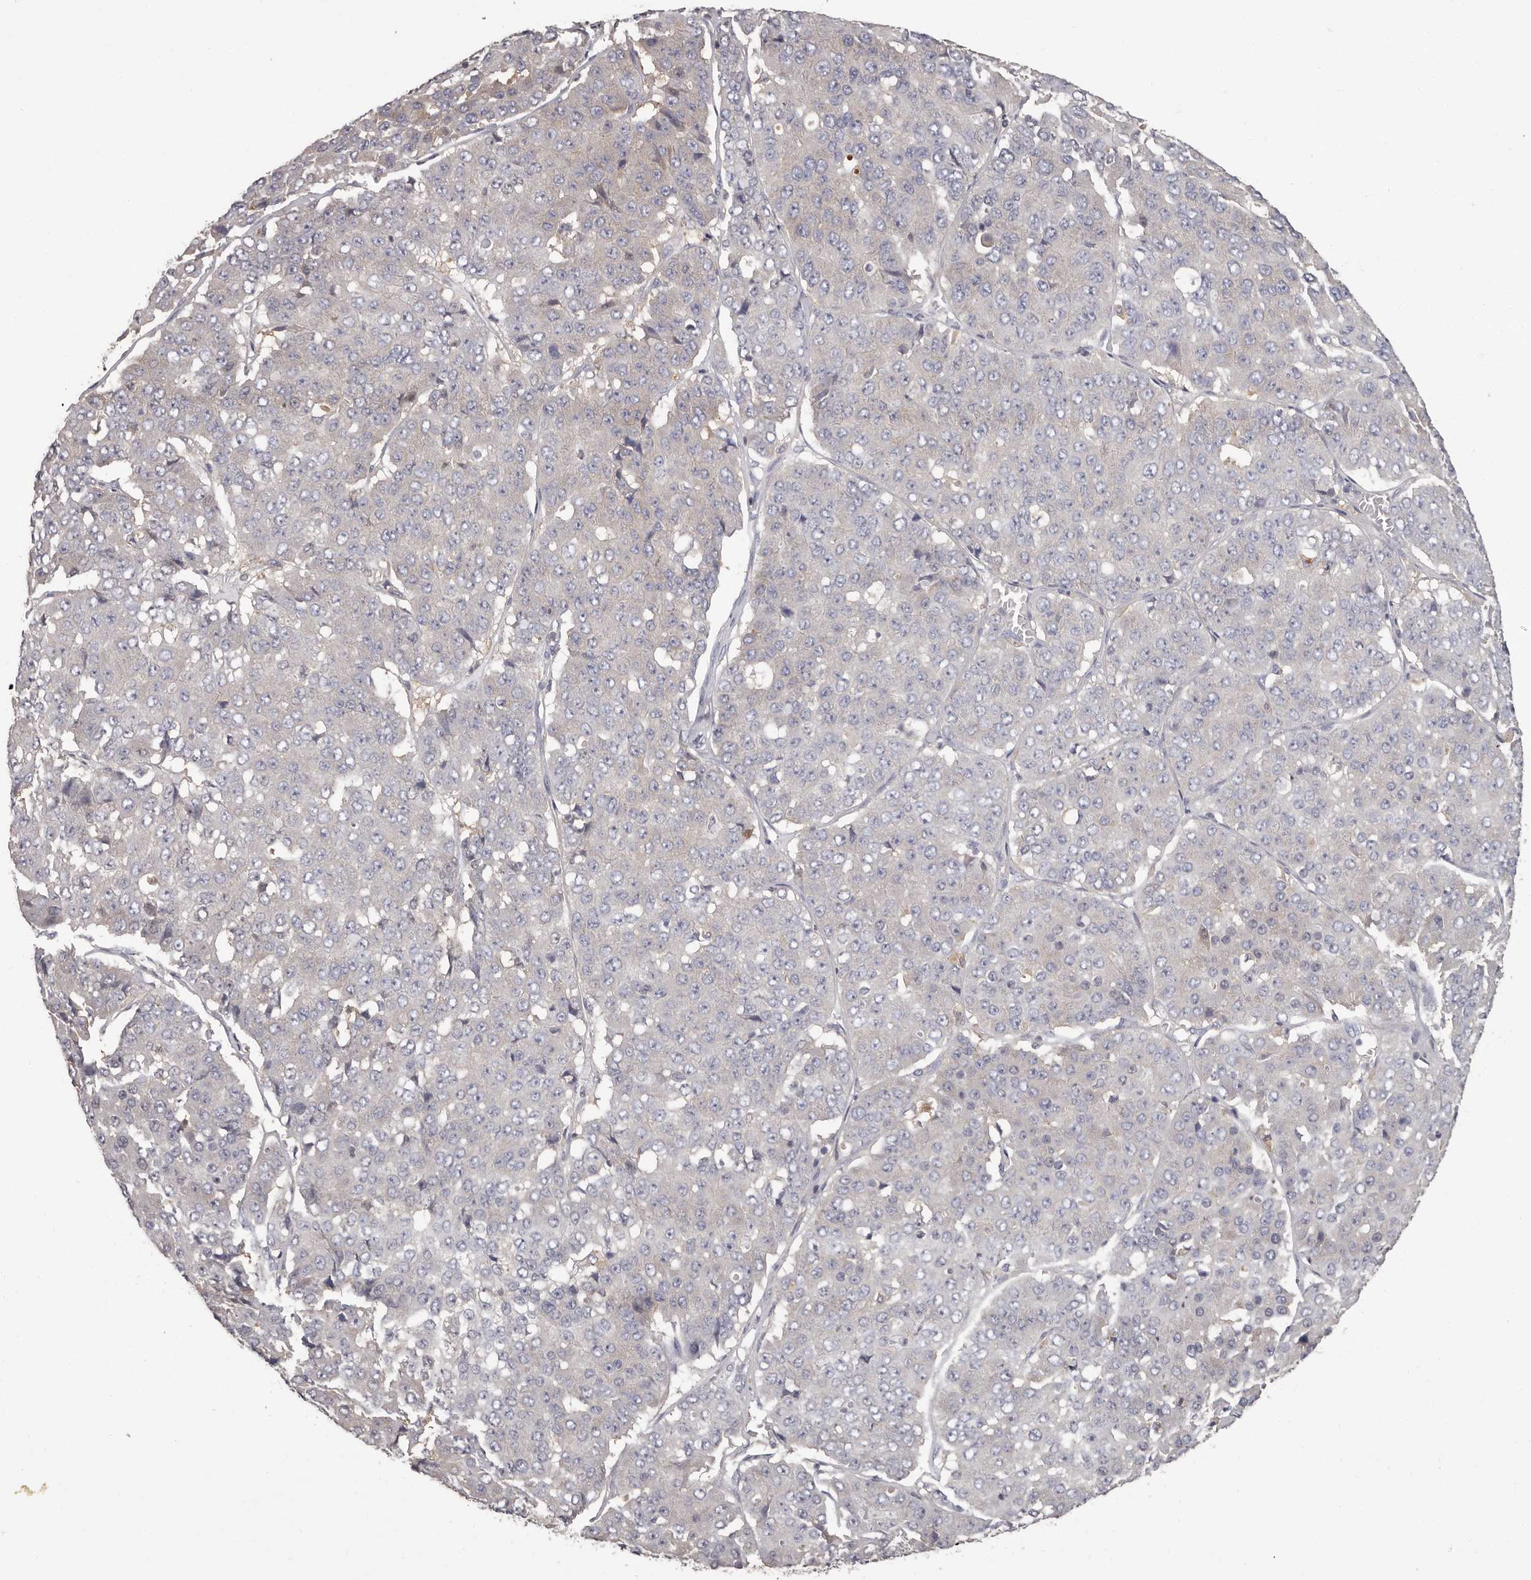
{"staining": {"intensity": "negative", "quantity": "none", "location": "none"}, "tissue": "pancreatic cancer", "cell_type": "Tumor cells", "image_type": "cancer", "snomed": [{"axis": "morphology", "description": "Adenocarcinoma, NOS"}, {"axis": "topography", "description": "Pancreas"}], "caption": "DAB (3,3'-diaminobenzidine) immunohistochemical staining of human adenocarcinoma (pancreatic) reveals no significant positivity in tumor cells.", "gene": "APEH", "patient": {"sex": "male", "age": 50}}